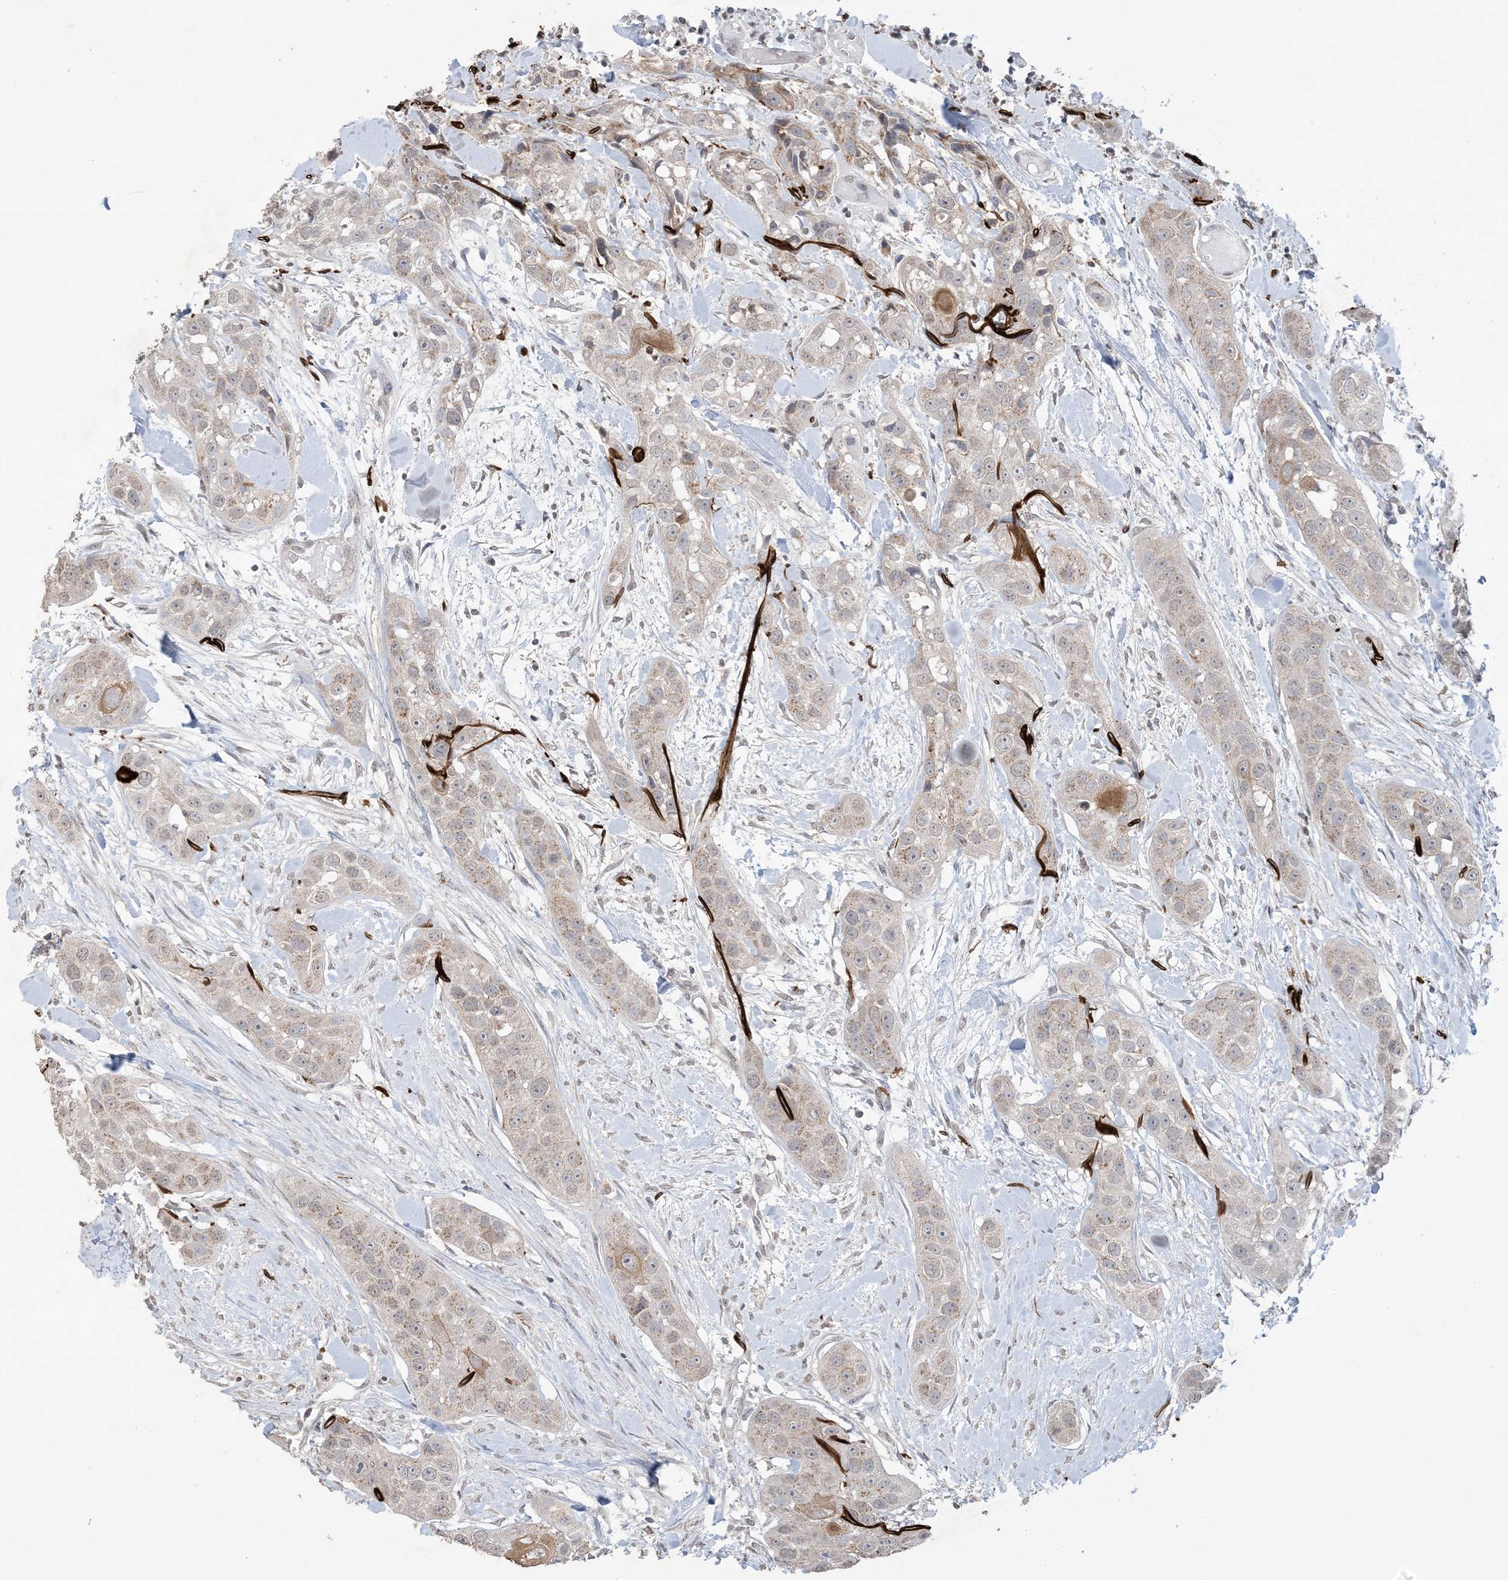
{"staining": {"intensity": "weak", "quantity": "25%-75%", "location": "cytoplasmic/membranous"}, "tissue": "head and neck cancer", "cell_type": "Tumor cells", "image_type": "cancer", "snomed": [{"axis": "morphology", "description": "Normal tissue, NOS"}, {"axis": "morphology", "description": "Squamous cell carcinoma, NOS"}, {"axis": "topography", "description": "Skeletal muscle"}, {"axis": "topography", "description": "Head-Neck"}], "caption": "The immunohistochemical stain labels weak cytoplasmic/membranous staining in tumor cells of head and neck cancer (squamous cell carcinoma) tissue. The protein is stained brown, and the nuclei are stained in blue (DAB (3,3'-diaminobenzidine) IHC with brightfield microscopy, high magnification).", "gene": "XRN1", "patient": {"sex": "male", "age": 51}}